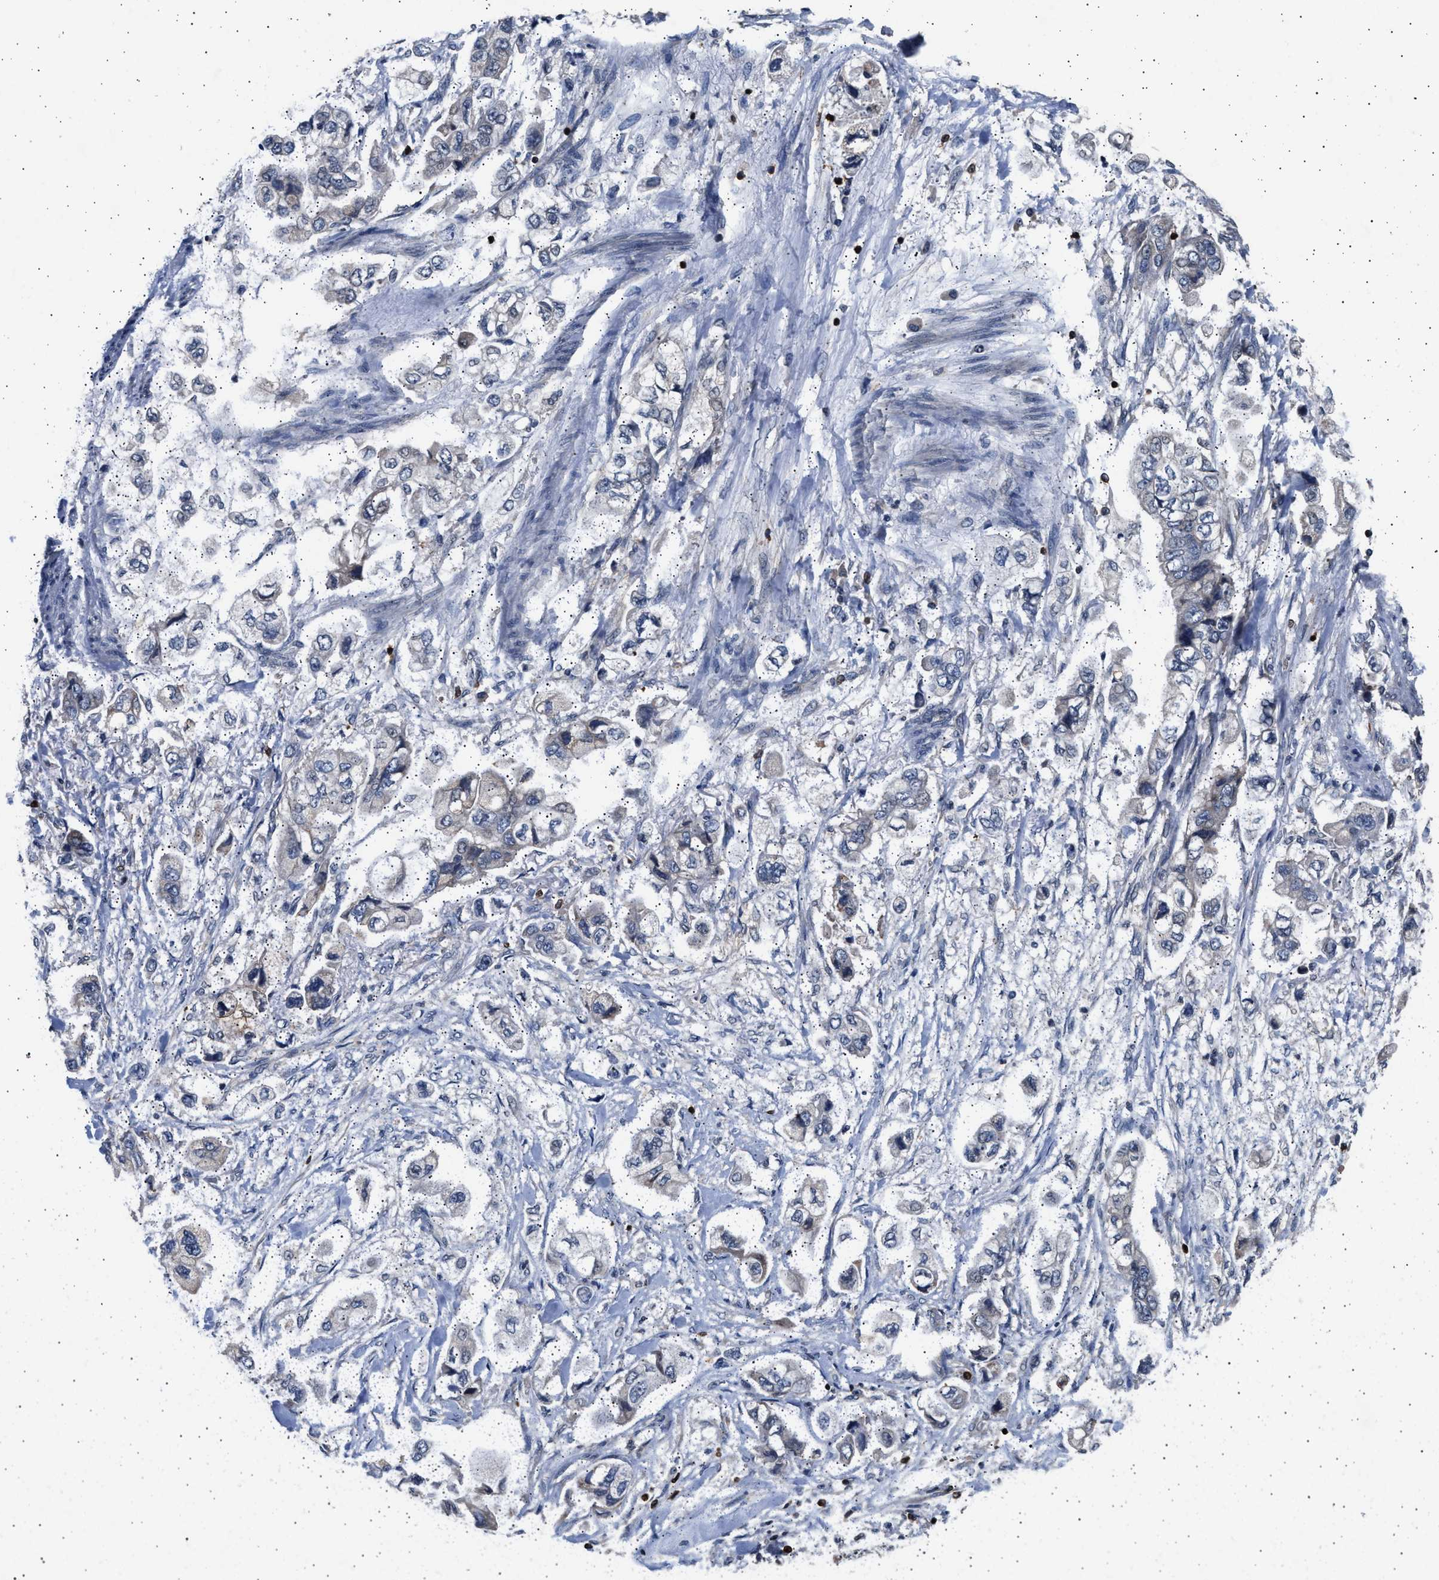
{"staining": {"intensity": "negative", "quantity": "none", "location": "none"}, "tissue": "stomach cancer", "cell_type": "Tumor cells", "image_type": "cancer", "snomed": [{"axis": "morphology", "description": "Adenocarcinoma, NOS"}, {"axis": "topography", "description": "Stomach"}], "caption": "DAB (3,3'-diaminobenzidine) immunohistochemical staining of stomach cancer exhibits no significant staining in tumor cells.", "gene": "GRAP2", "patient": {"sex": "male", "age": 62}}